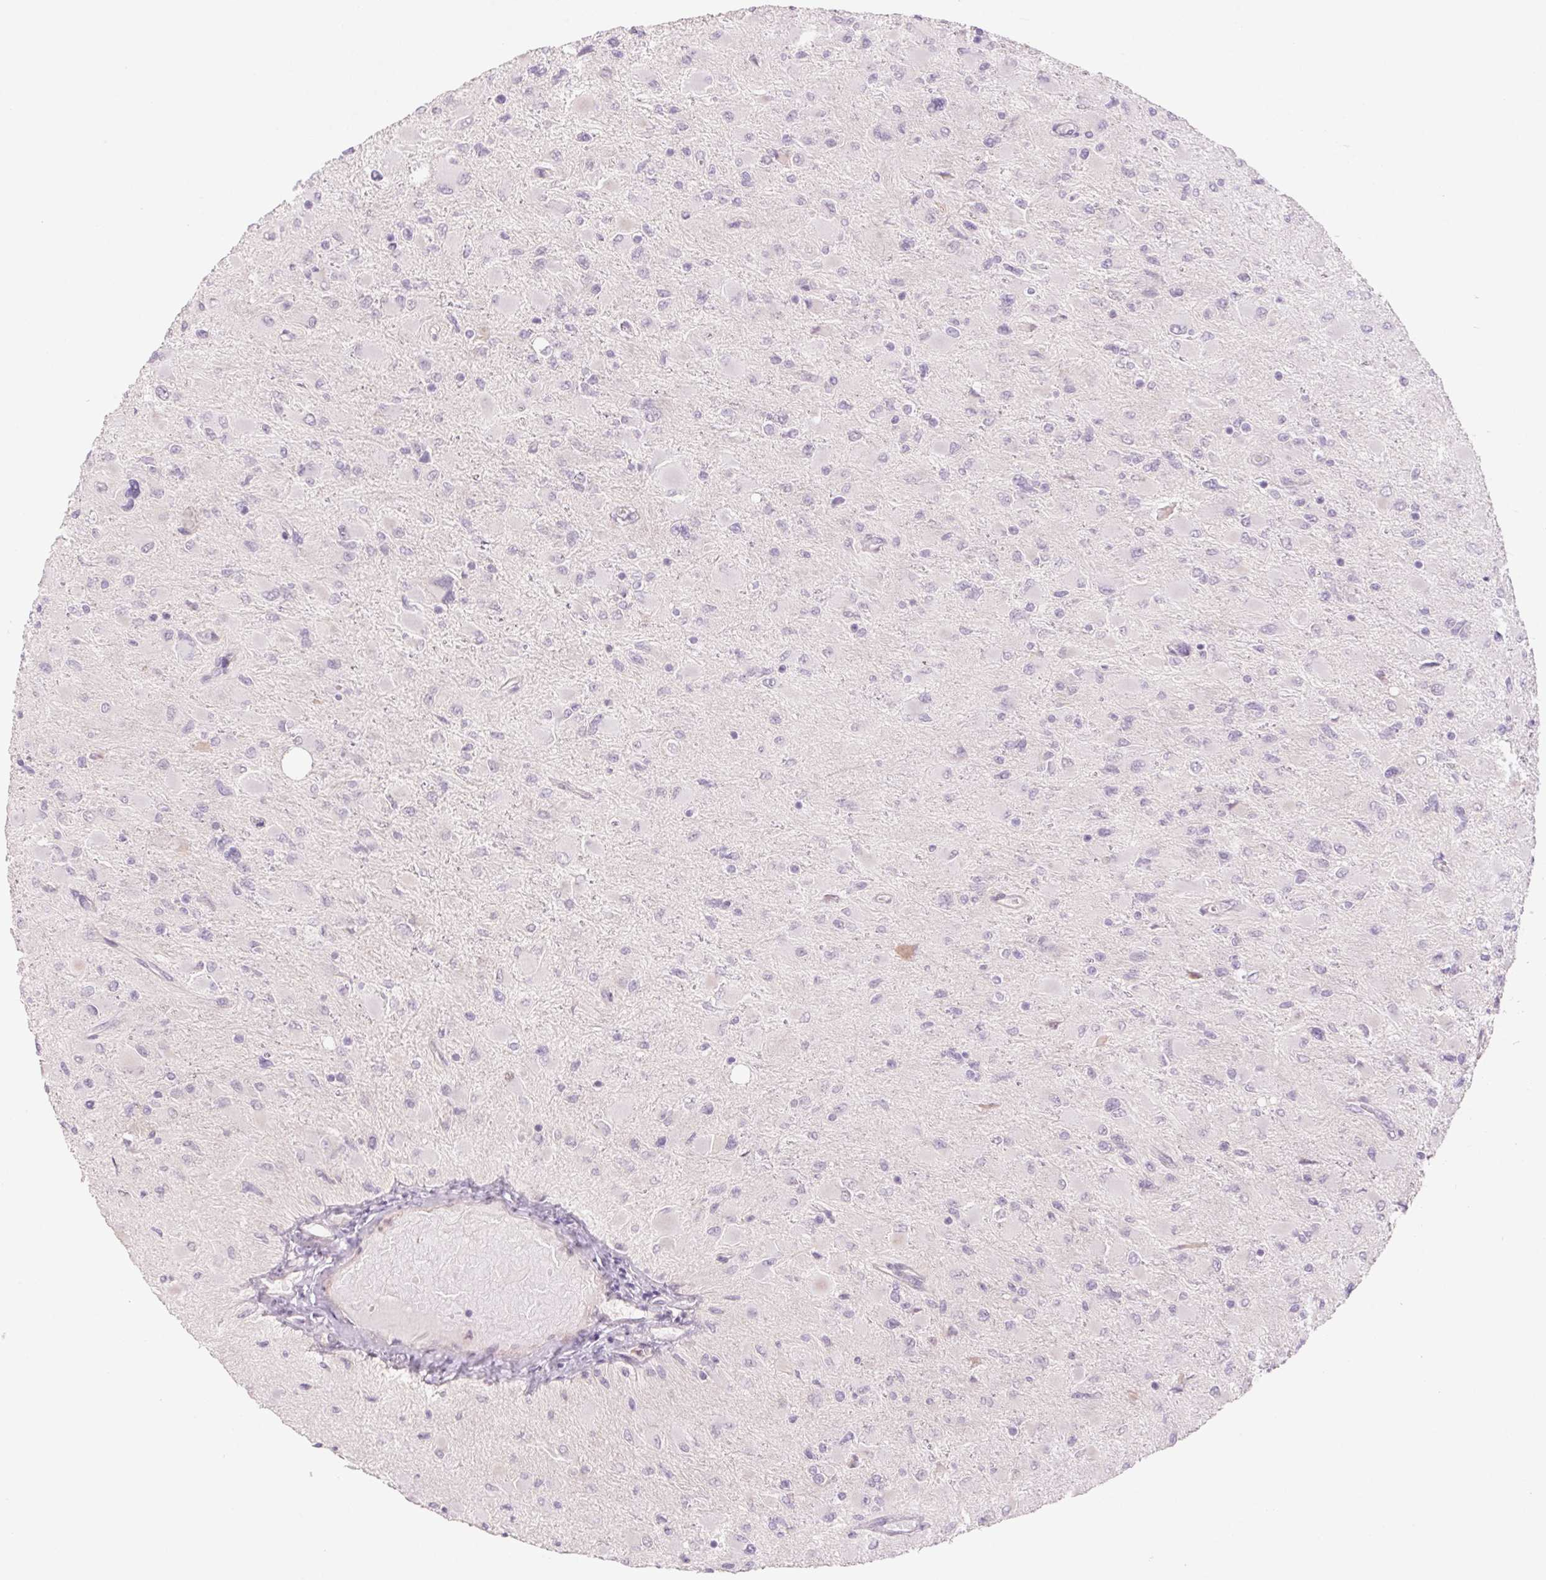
{"staining": {"intensity": "negative", "quantity": "none", "location": "none"}, "tissue": "glioma", "cell_type": "Tumor cells", "image_type": "cancer", "snomed": [{"axis": "morphology", "description": "Glioma, malignant, High grade"}, {"axis": "topography", "description": "Cerebral cortex"}], "caption": "The image demonstrates no significant staining in tumor cells of malignant high-grade glioma.", "gene": "KRT1", "patient": {"sex": "female", "age": 36}}